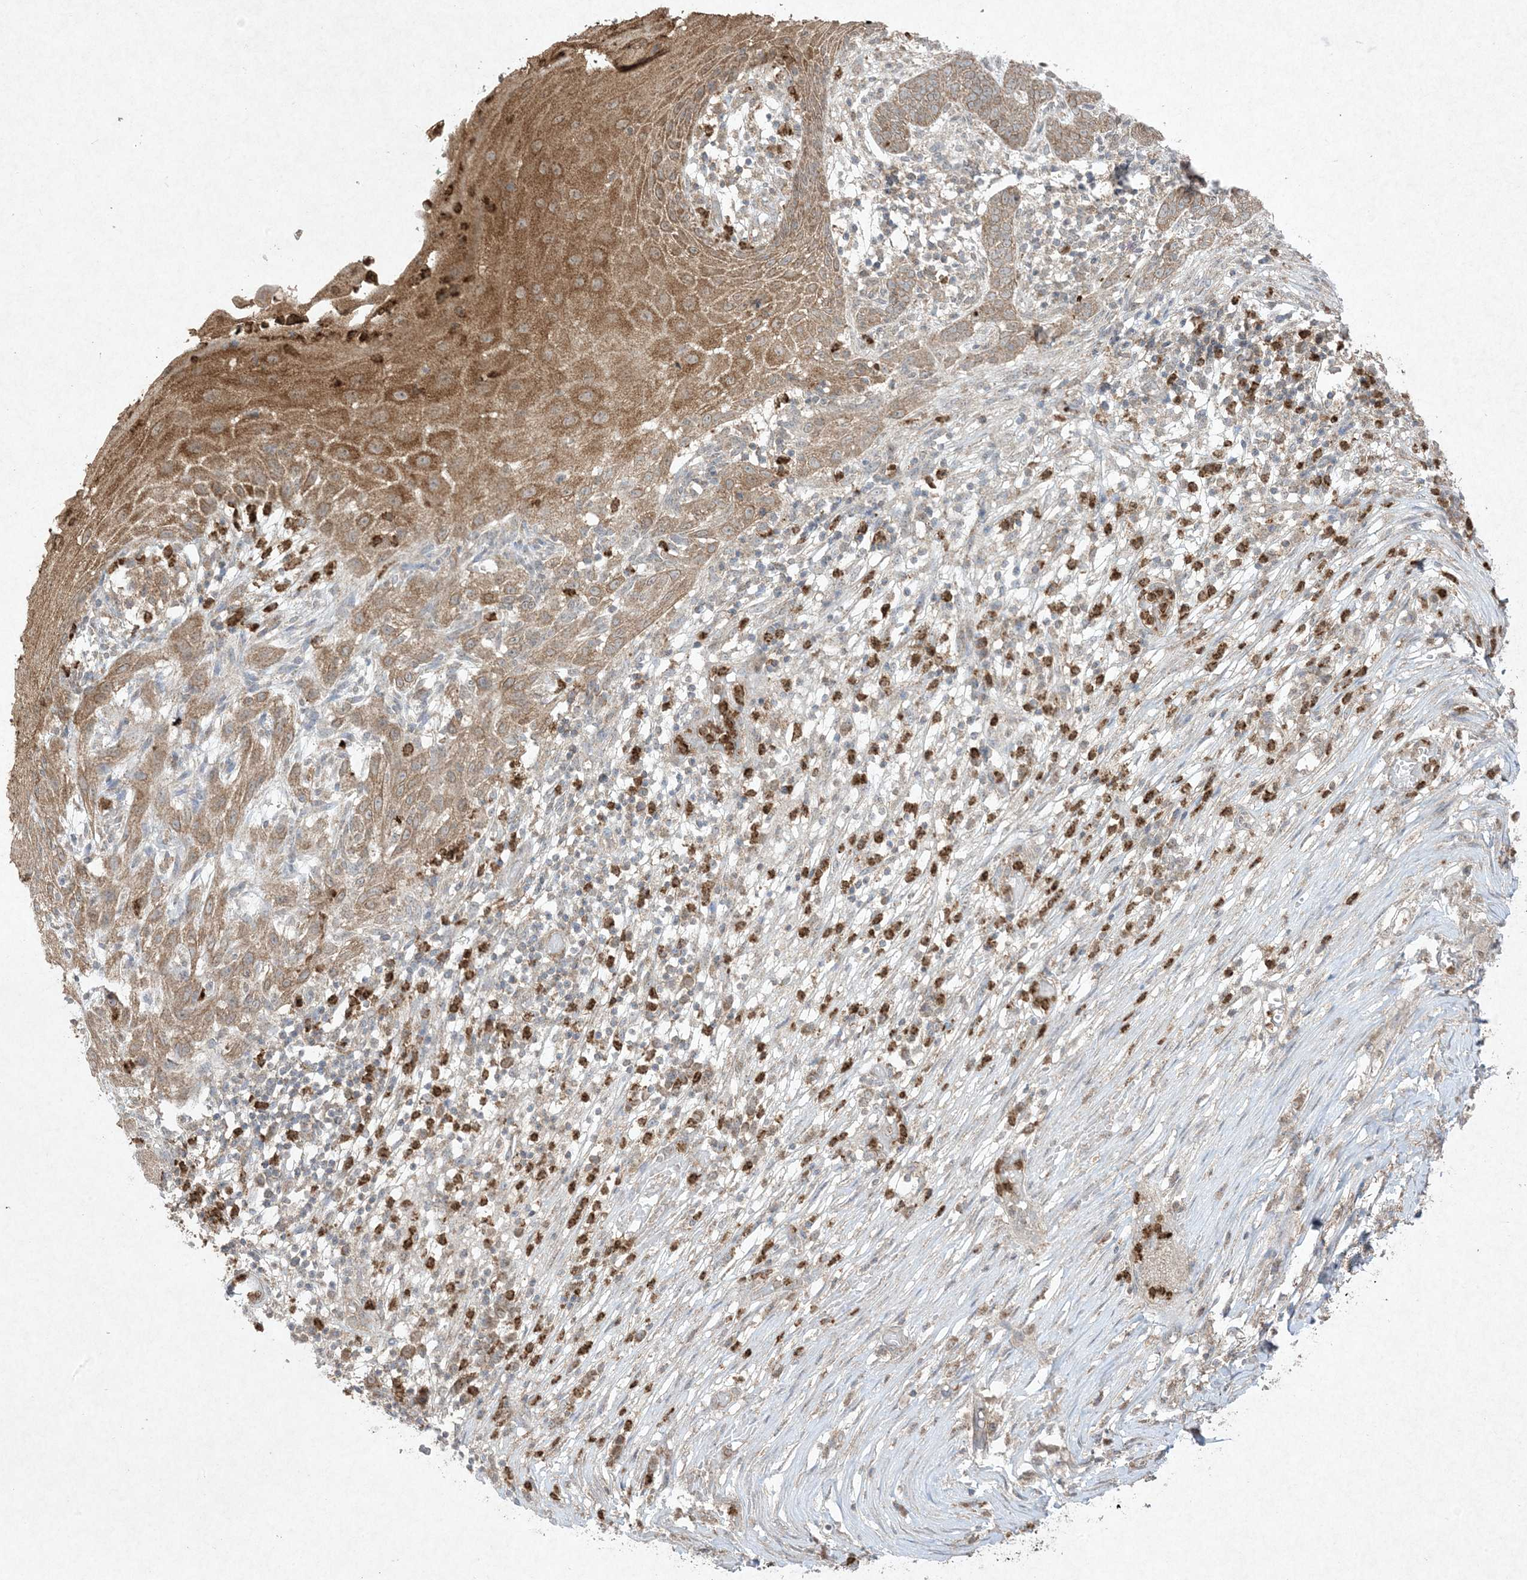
{"staining": {"intensity": "moderate", "quantity": ">75%", "location": "cytoplasmic/membranous"}, "tissue": "skin cancer", "cell_type": "Tumor cells", "image_type": "cancer", "snomed": [{"axis": "morphology", "description": "Normal tissue, NOS"}, {"axis": "morphology", "description": "Basal cell carcinoma"}, {"axis": "topography", "description": "Skin"}], "caption": "IHC image of human skin basal cell carcinoma stained for a protein (brown), which exhibits medium levels of moderate cytoplasmic/membranous staining in about >75% of tumor cells.", "gene": "UBE2C", "patient": {"sex": "male", "age": 64}}